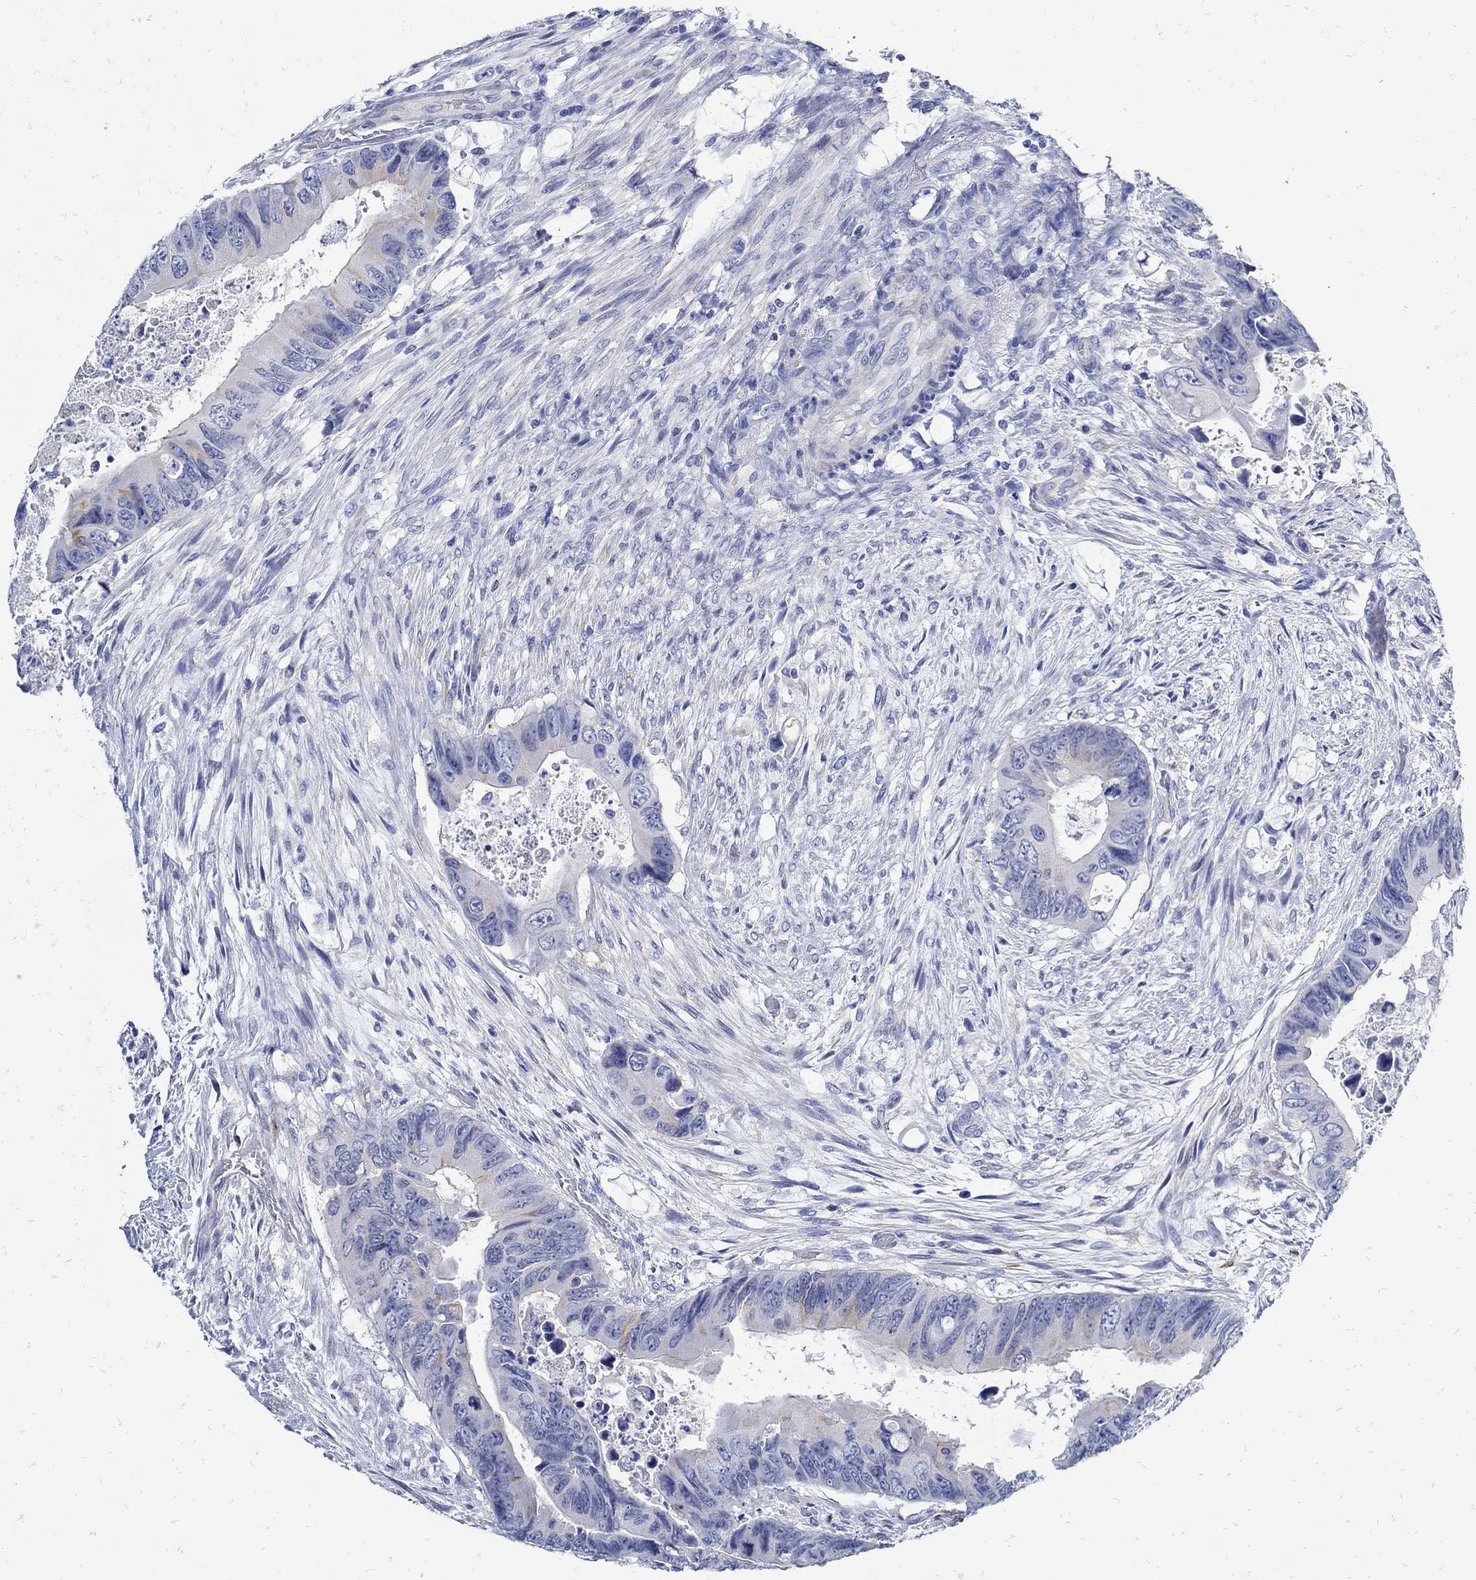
{"staining": {"intensity": "negative", "quantity": "none", "location": "none"}, "tissue": "colorectal cancer", "cell_type": "Tumor cells", "image_type": "cancer", "snomed": [{"axis": "morphology", "description": "Adenocarcinoma, NOS"}, {"axis": "topography", "description": "Rectum"}], "caption": "Protein analysis of colorectal cancer (adenocarcinoma) shows no significant expression in tumor cells.", "gene": "NOS1", "patient": {"sex": "male", "age": 63}}